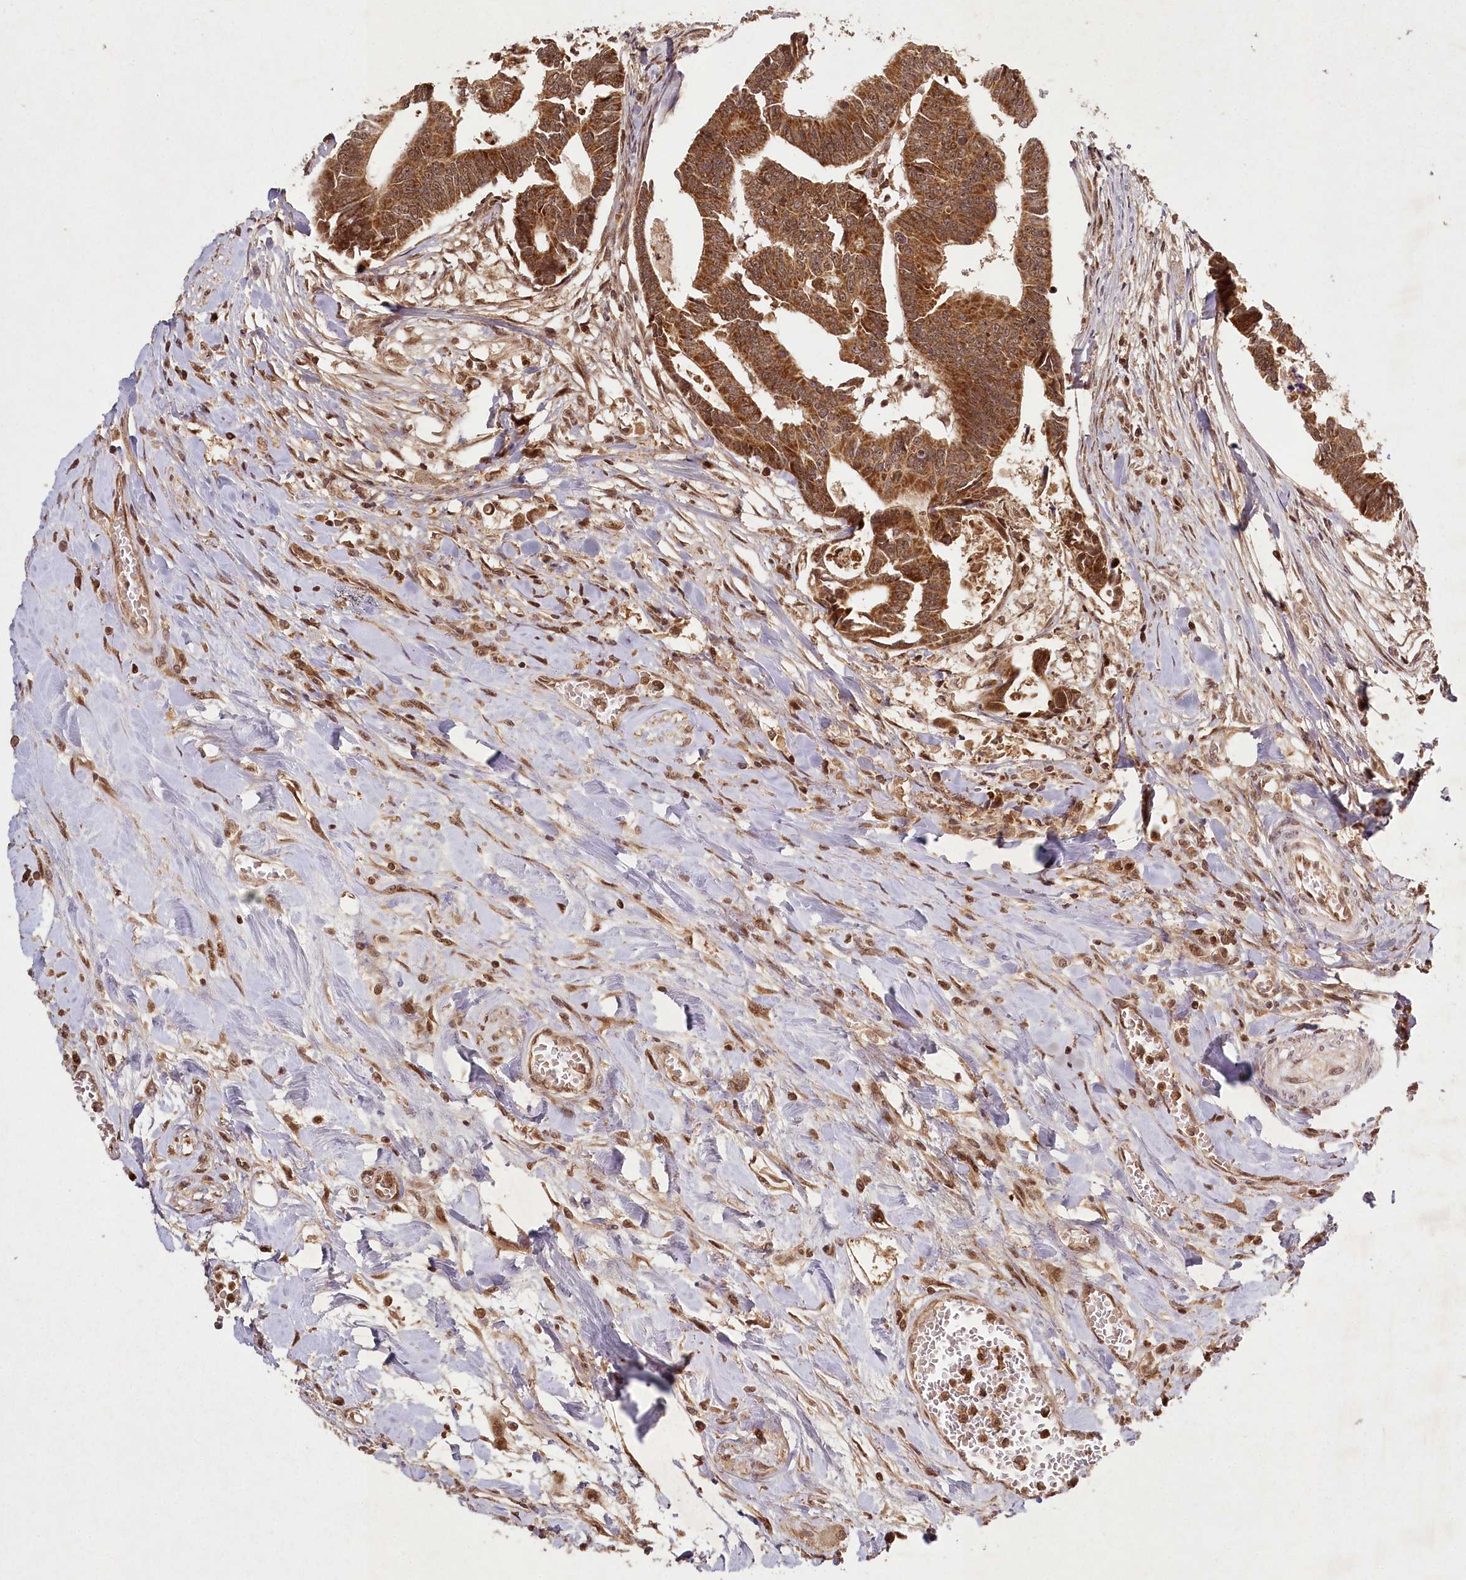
{"staining": {"intensity": "strong", "quantity": ">75%", "location": "cytoplasmic/membranous,nuclear"}, "tissue": "colorectal cancer", "cell_type": "Tumor cells", "image_type": "cancer", "snomed": [{"axis": "morphology", "description": "Adenocarcinoma, NOS"}, {"axis": "topography", "description": "Rectum"}], "caption": "Immunohistochemical staining of colorectal cancer (adenocarcinoma) demonstrates strong cytoplasmic/membranous and nuclear protein positivity in approximately >75% of tumor cells. Nuclei are stained in blue.", "gene": "MICU1", "patient": {"sex": "female", "age": 65}}